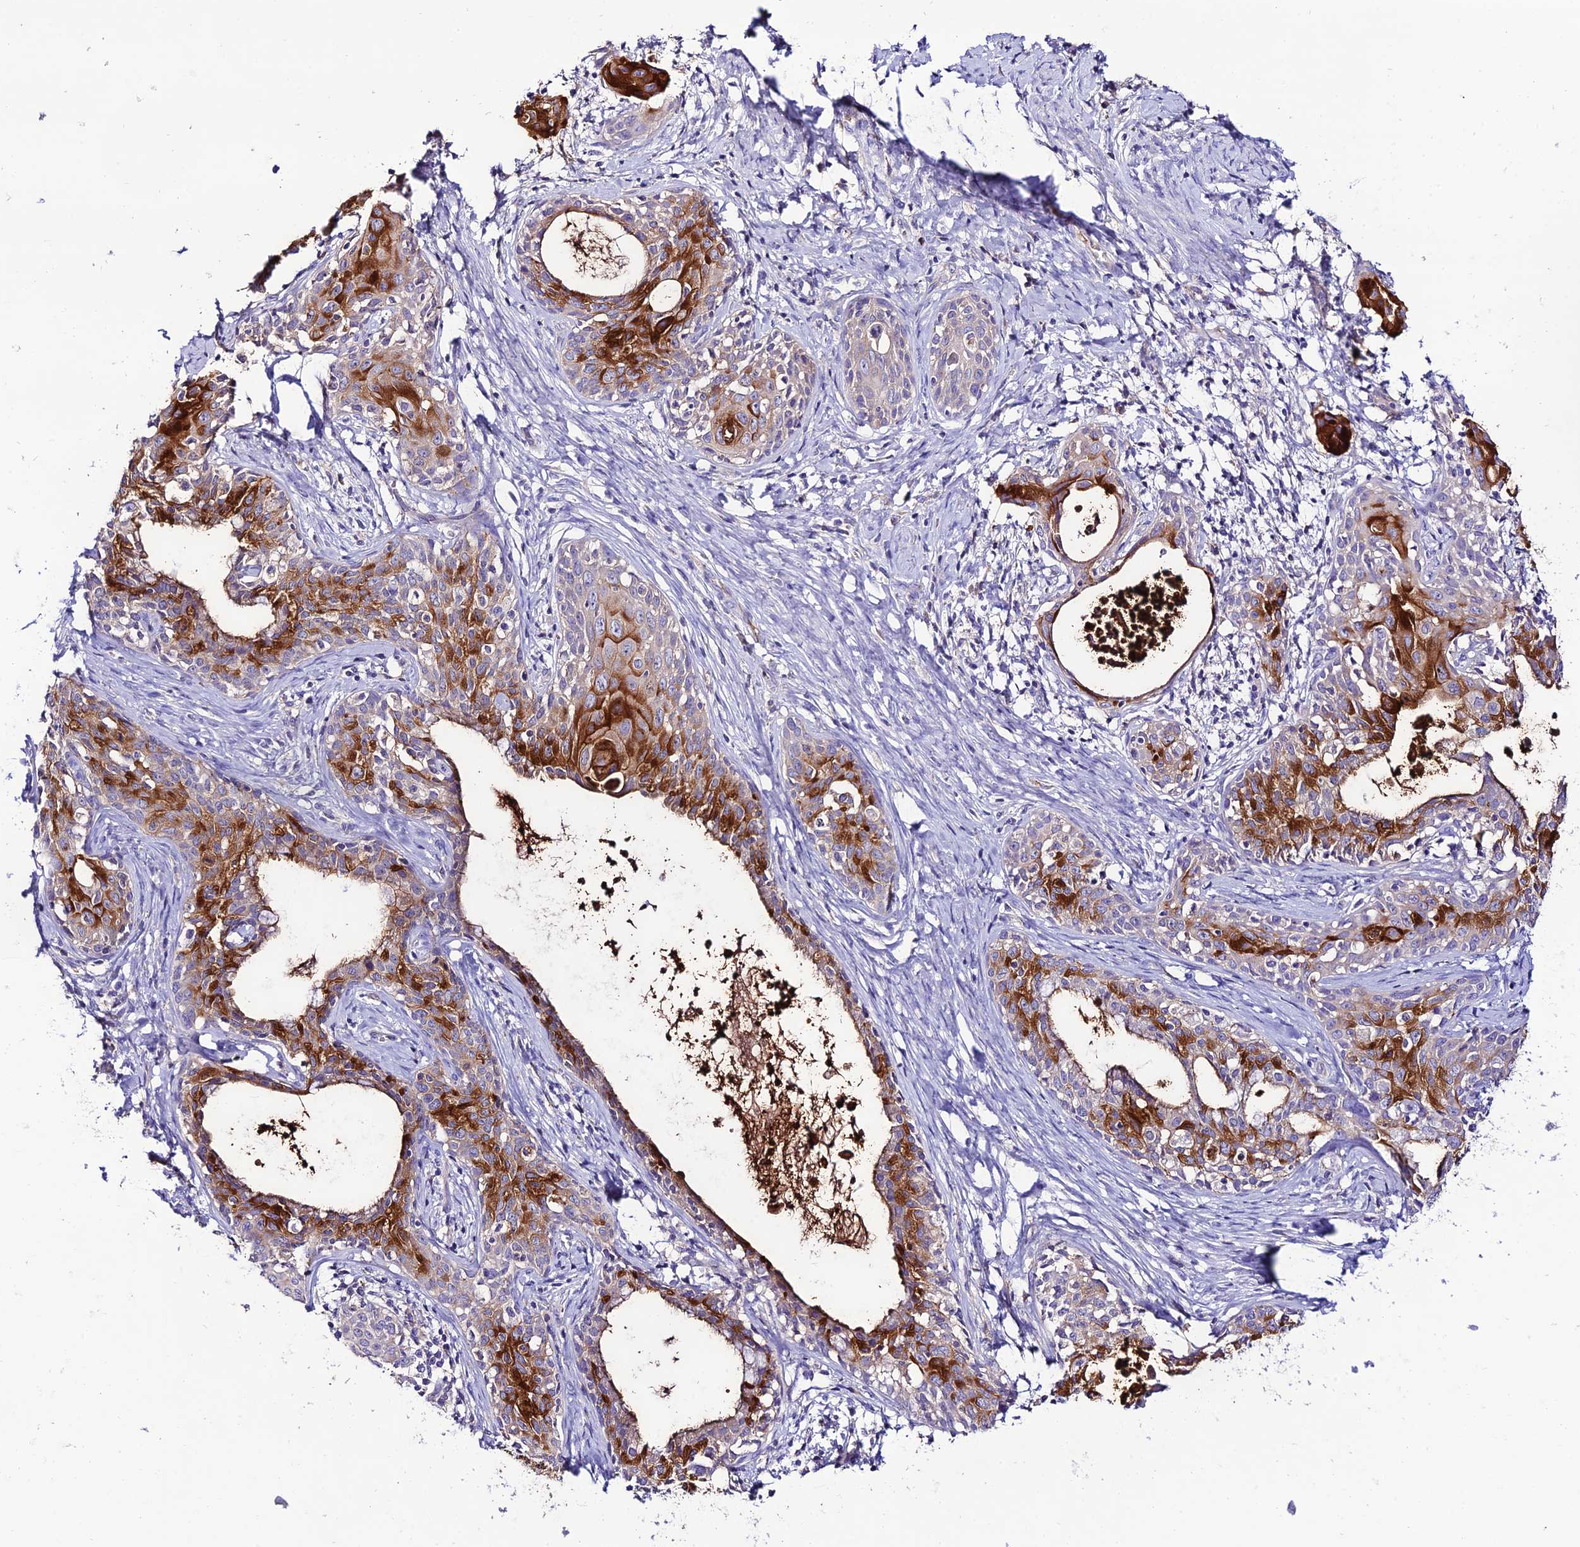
{"staining": {"intensity": "strong", "quantity": "25%-75%", "location": "cytoplasmic/membranous"}, "tissue": "cervical cancer", "cell_type": "Tumor cells", "image_type": "cancer", "snomed": [{"axis": "morphology", "description": "Squamous cell carcinoma, NOS"}, {"axis": "topography", "description": "Cervix"}], "caption": "Immunohistochemistry image of human squamous cell carcinoma (cervical) stained for a protein (brown), which reveals high levels of strong cytoplasmic/membranous staining in about 25%-75% of tumor cells.", "gene": "NLRP9", "patient": {"sex": "female", "age": 52}}